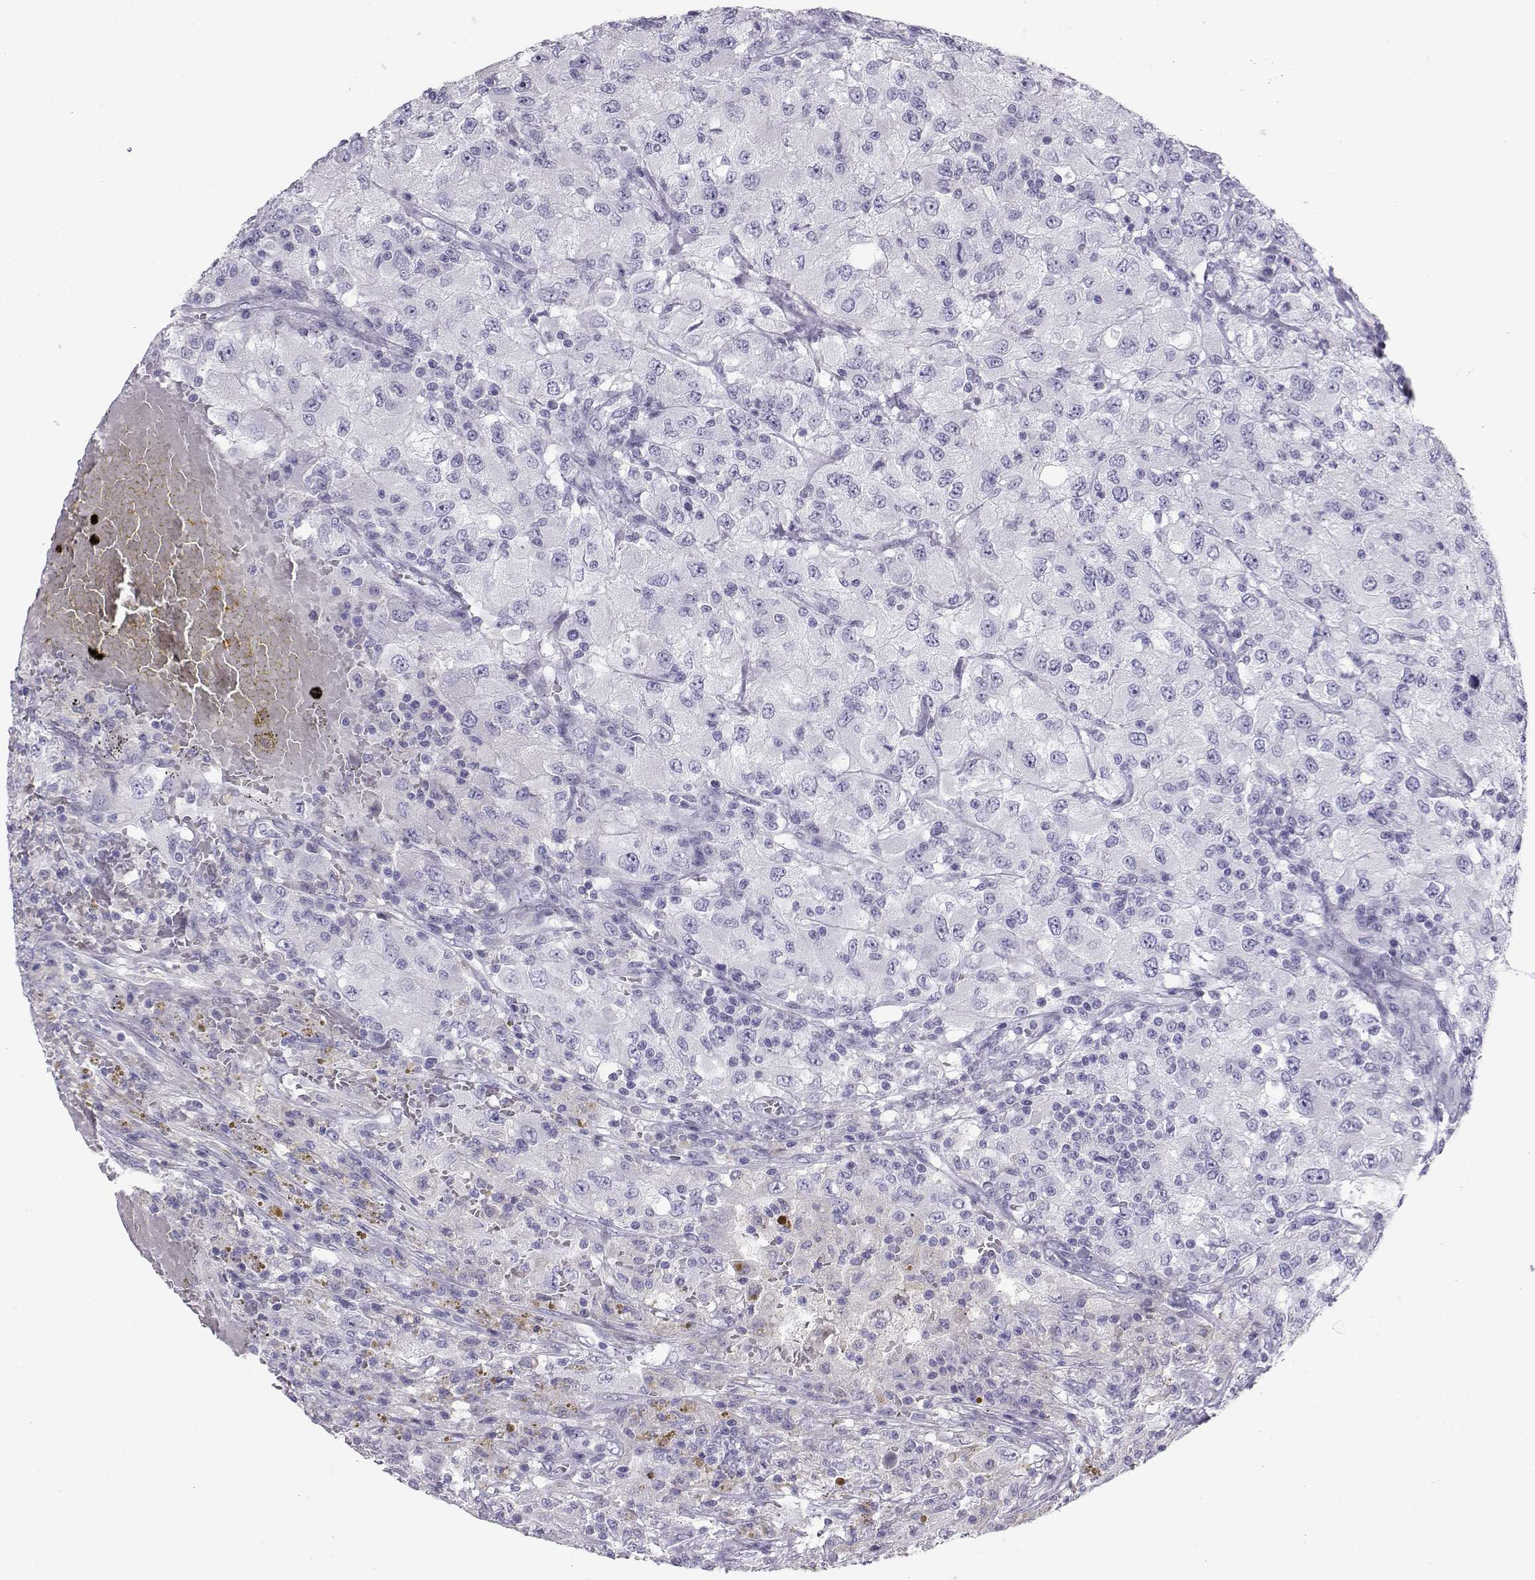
{"staining": {"intensity": "negative", "quantity": "none", "location": "none"}, "tissue": "renal cancer", "cell_type": "Tumor cells", "image_type": "cancer", "snomed": [{"axis": "morphology", "description": "Adenocarcinoma, NOS"}, {"axis": "topography", "description": "Kidney"}], "caption": "The histopathology image exhibits no staining of tumor cells in renal cancer (adenocarcinoma). (Immunohistochemistry (ihc), brightfield microscopy, high magnification).", "gene": "SST", "patient": {"sex": "female", "age": 67}}